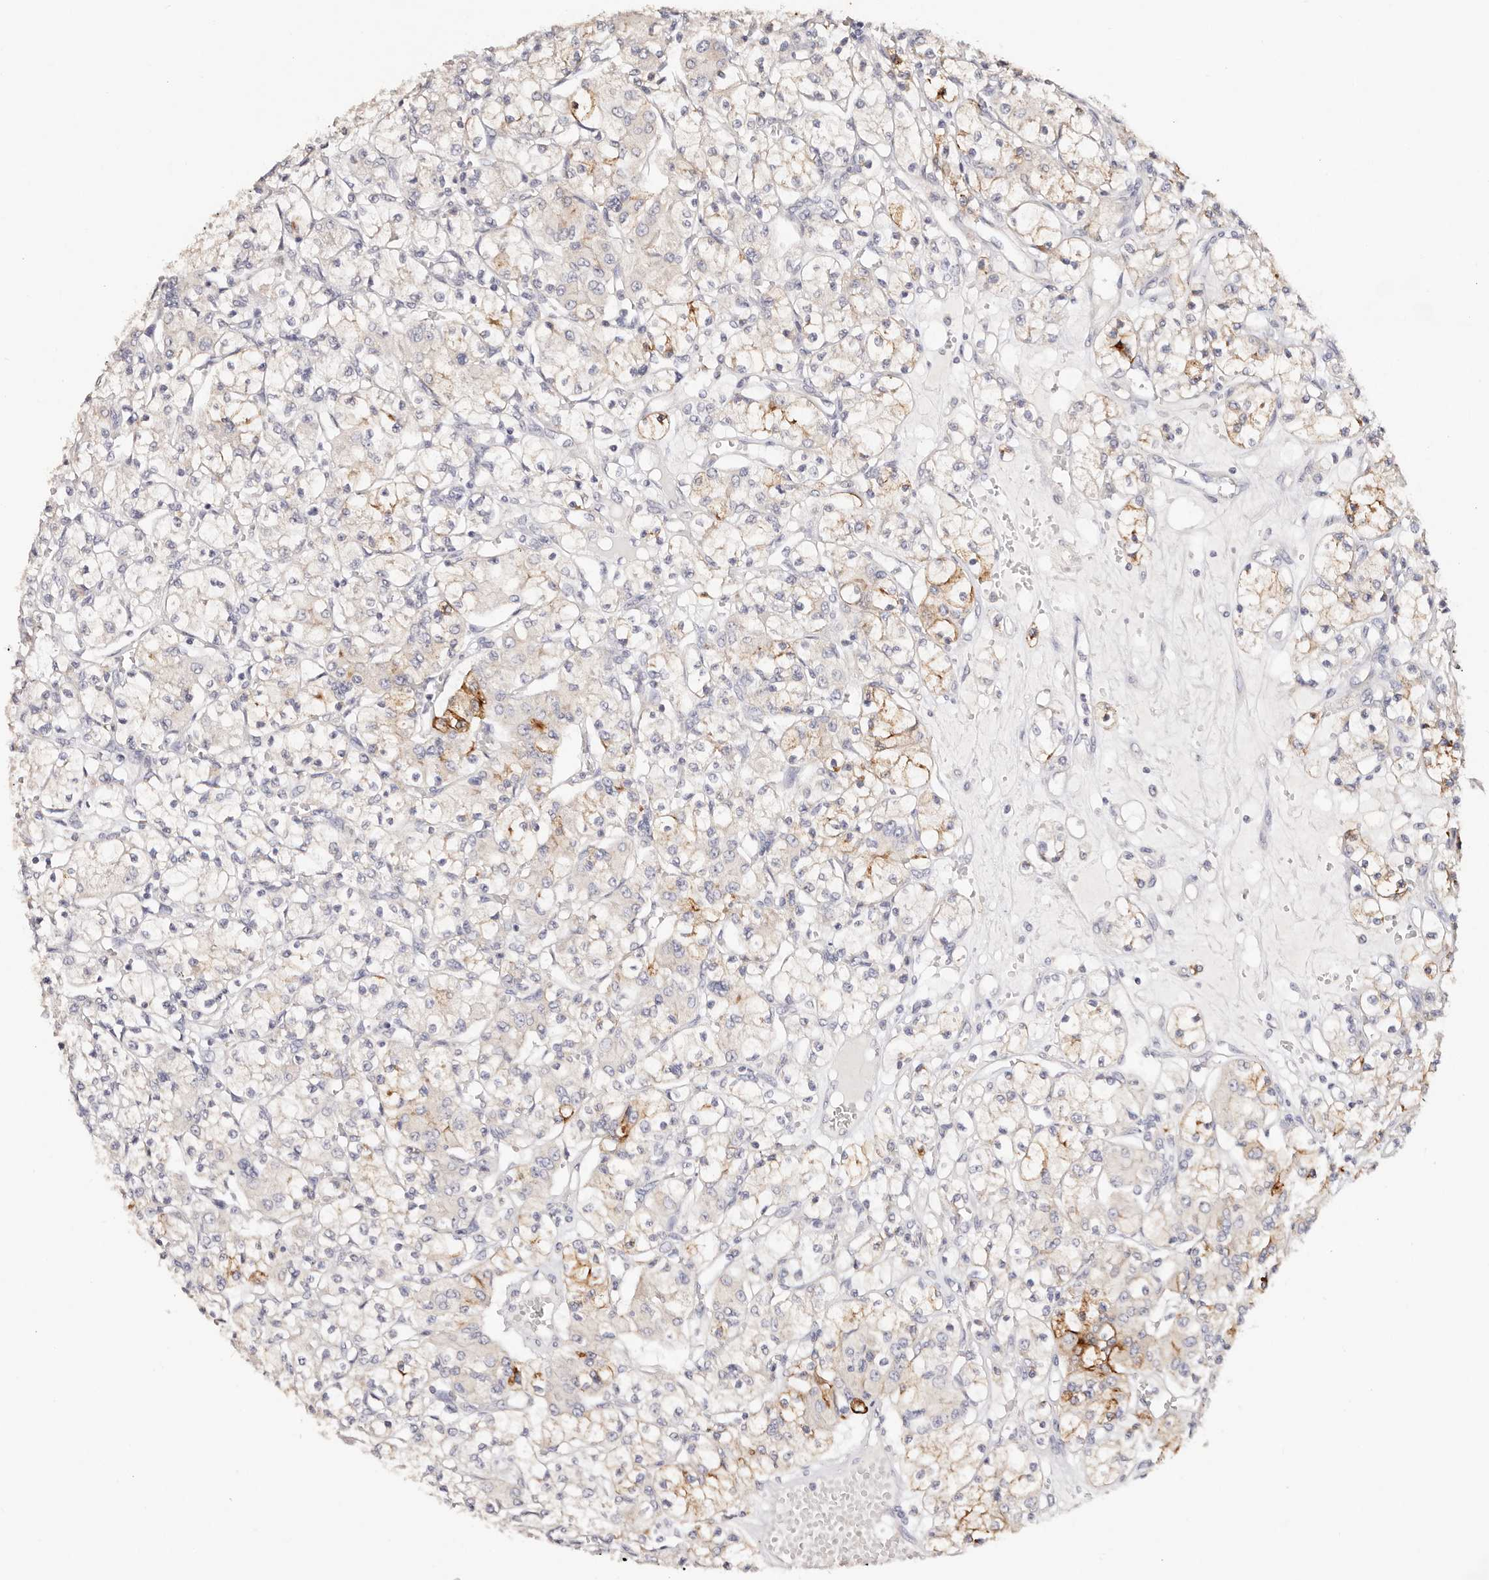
{"staining": {"intensity": "moderate", "quantity": "<25%", "location": "cytoplasmic/membranous"}, "tissue": "renal cancer", "cell_type": "Tumor cells", "image_type": "cancer", "snomed": [{"axis": "morphology", "description": "Adenocarcinoma, NOS"}, {"axis": "topography", "description": "Kidney"}], "caption": "Immunohistochemical staining of adenocarcinoma (renal) displays low levels of moderate cytoplasmic/membranous protein positivity in approximately <25% of tumor cells. The protein is shown in brown color, while the nuclei are stained blue.", "gene": "VIPAS39", "patient": {"sex": "female", "age": 59}}